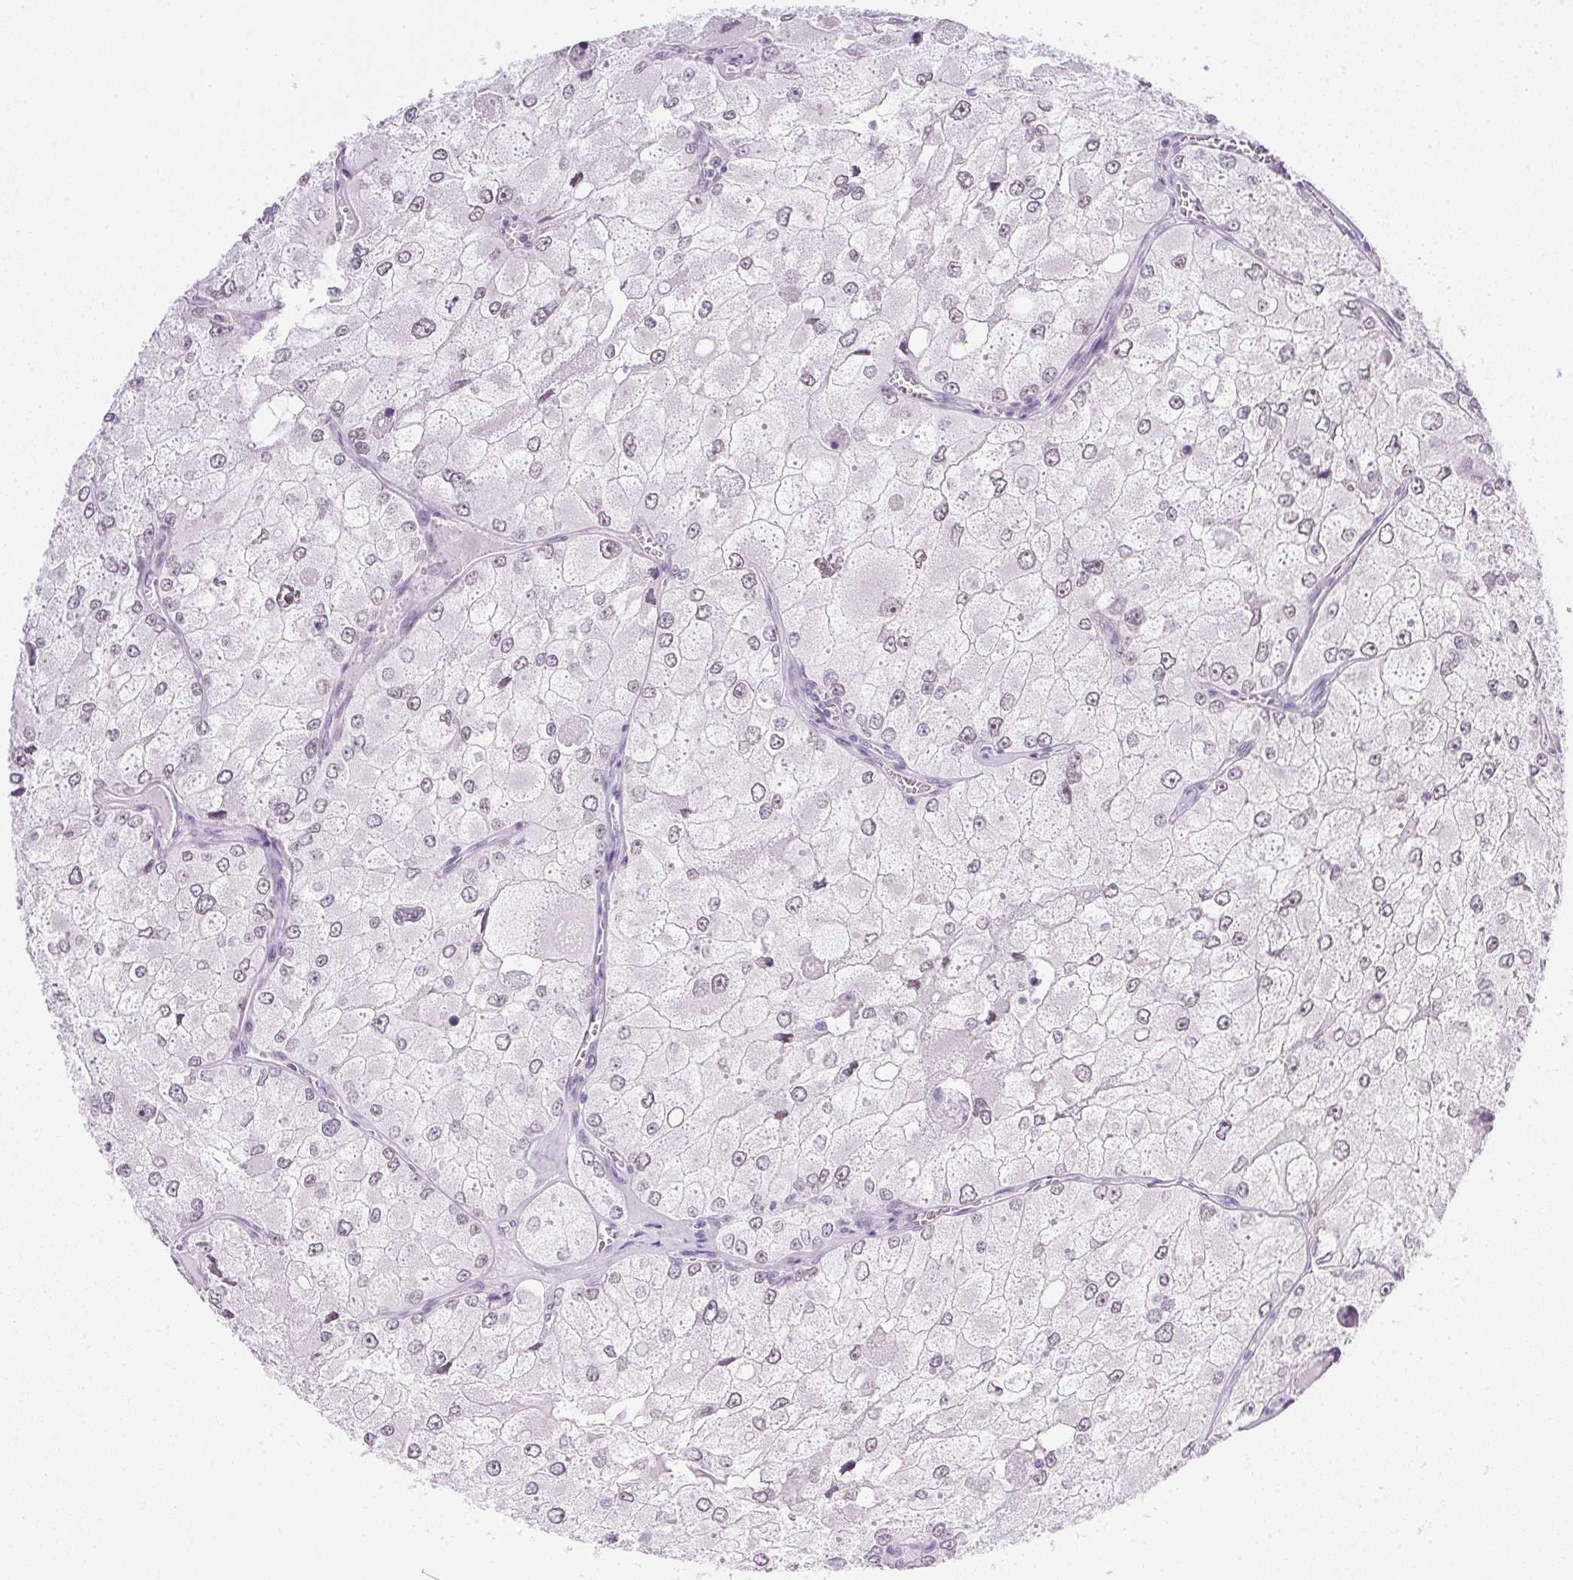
{"staining": {"intensity": "negative", "quantity": "none", "location": "none"}, "tissue": "renal cancer", "cell_type": "Tumor cells", "image_type": "cancer", "snomed": [{"axis": "morphology", "description": "Adenocarcinoma, NOS"}, {"axis": "topography", "description": "Kidney"}], "caption": "Immunohistochemistry photomicrograph of human renal adenocarcinoma stained for a protein (brown), which displays no positivity in tumor cells. (DAB (3,3'-diaminobenzidine) immunohistochemistry (IHC) with hematoxylin counter stain).", "gene": "CPB1", "patient": {"sex": "female", "age": 70}}